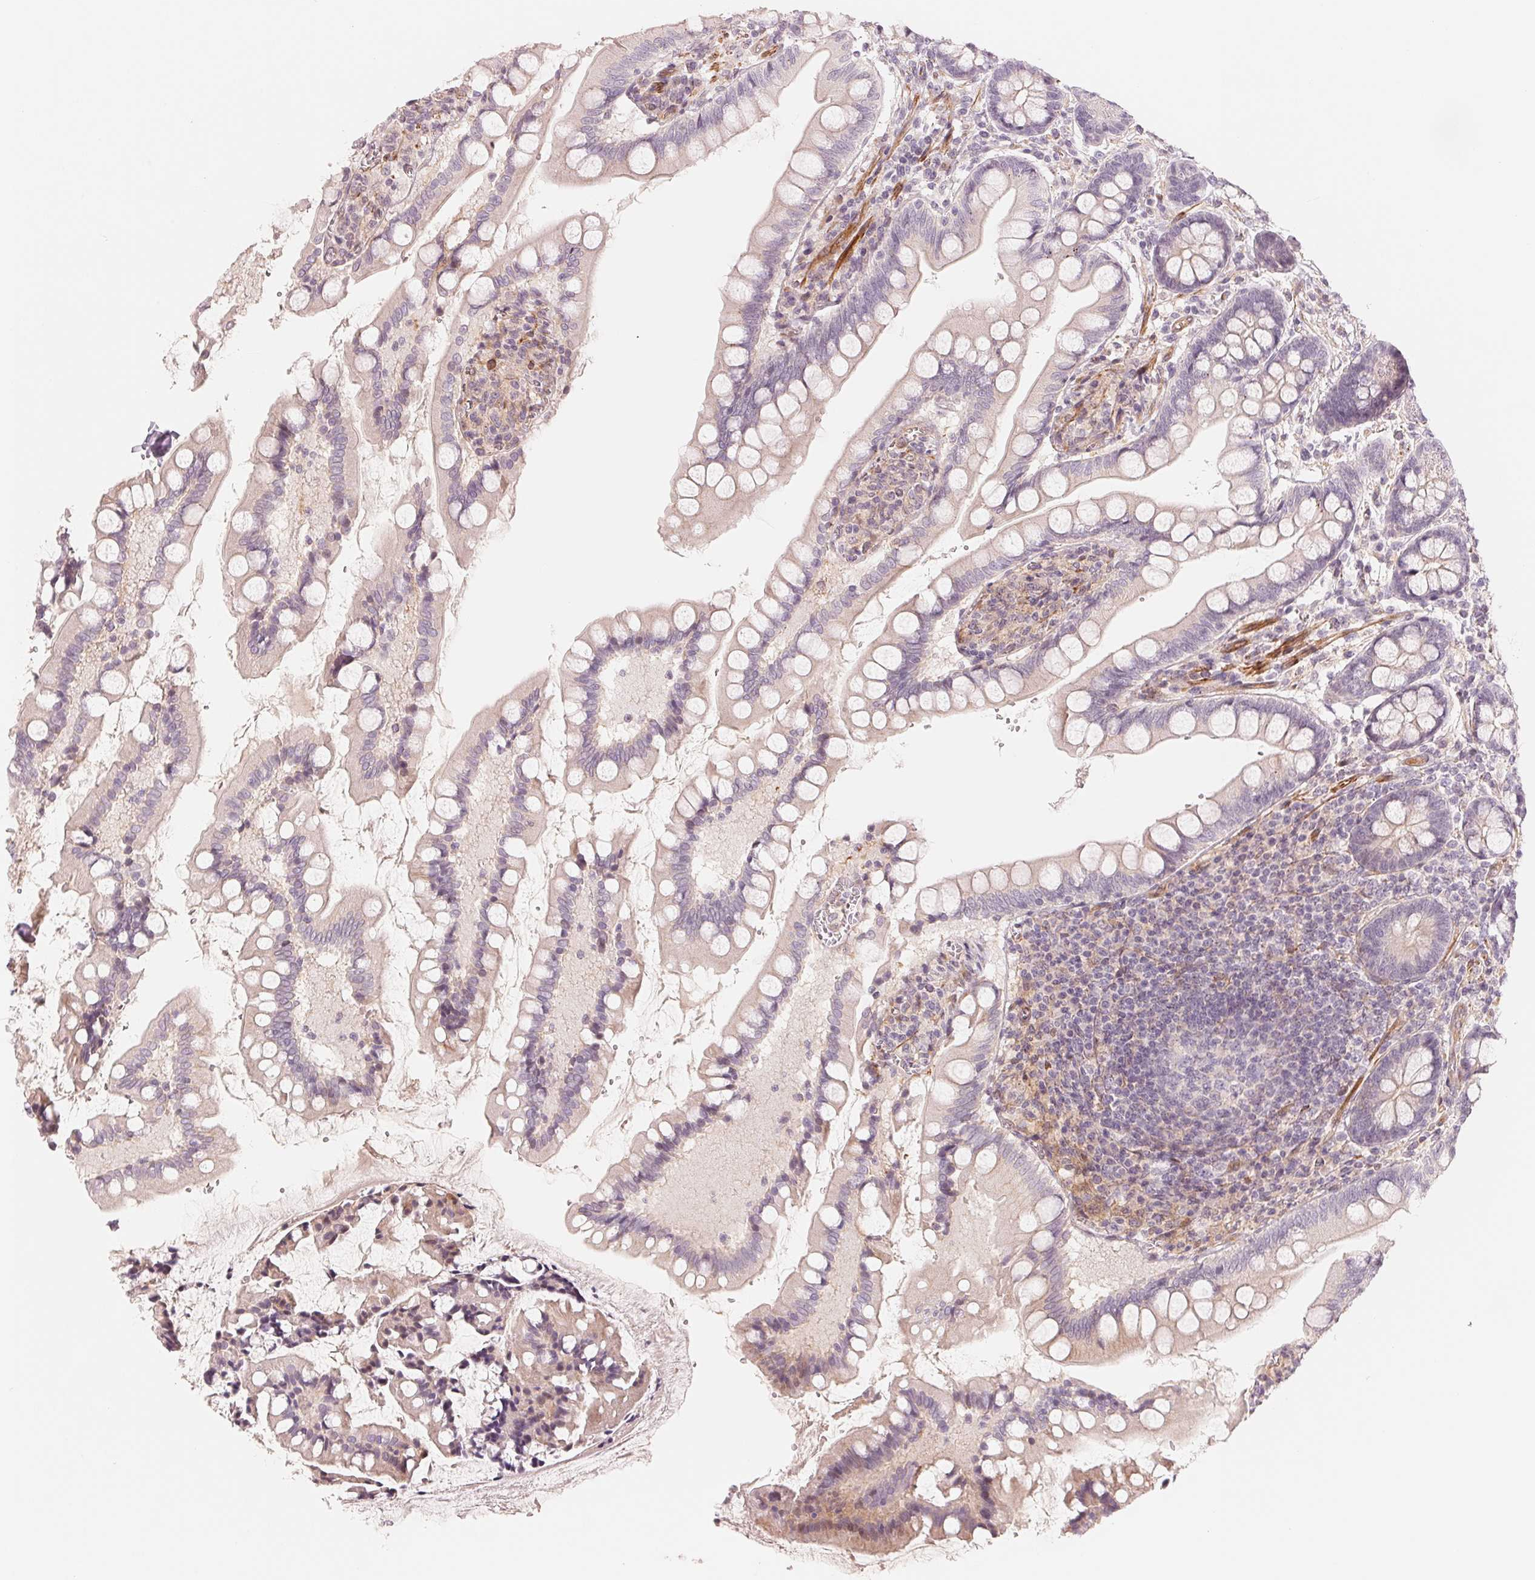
{"staining": {"intensity": "weak", "quantity": "25%-75%", "location": "cytoplasmic/membranous"}, "tissue": "small intestine", "cell_type": "Glandular cells", "image_type": "normal", "snomed": [{"axis": "morphology", "description": "Normal tissue, NOS"}, {"axis": "topography", "description": "Small intestine"}], "caption": "Immunohistochemical staining of normal small intestine exhibits 25%-75% levels of weak cytoplasmic/membranous protein expression in approximately 25%-75% of glandular cells. (DAB (3,3'-diaminobenzidine) IHC, brown staining for protein, blue staining for nuclei).", "gene": "SLC17A4", "patient": {"sex": "female", "age": 56}}